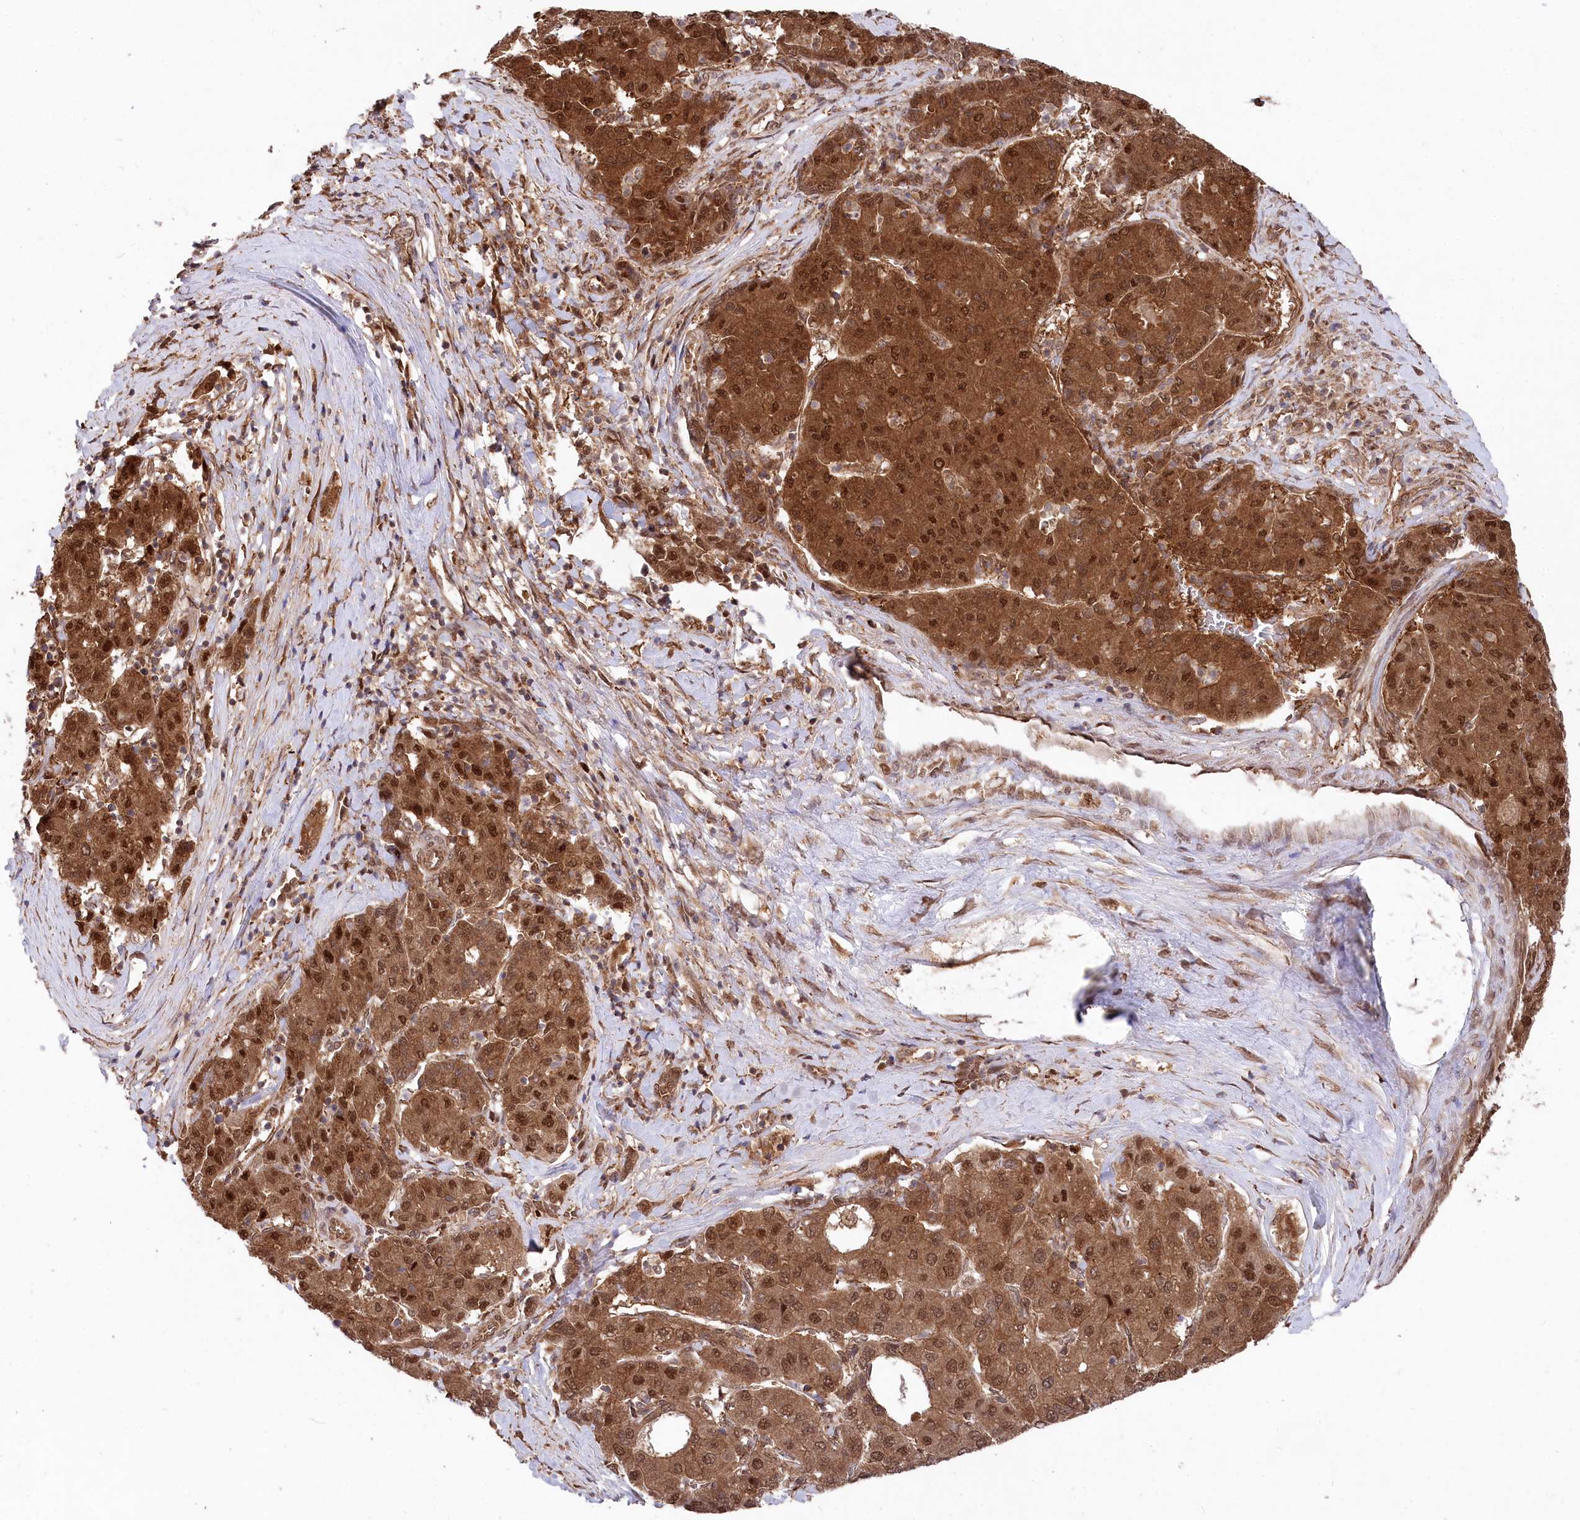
{"staining": {"intensity": "strong", "quantity": ">75%", "location": "cytoplasmic/membranous,nuclear"}, "tissue": "liver cancer", "cell_type": "Tumor cells", "image_type": "cancer", "snomed": [{"axis": "morphology", "description": "Carcinoma, Hepatocellular, NOS"}, {"axis": "topography", "description": "Liver"}], "caption": "Liver hepatocellular carcinoma was stained to show a protein in brown. There is high levels of strong cytoplasmic/membranous and nuclear expression in about >75% of tumor cells.", "gene": "PSMA1", "patient": {"sex": "male", "age": 65}}